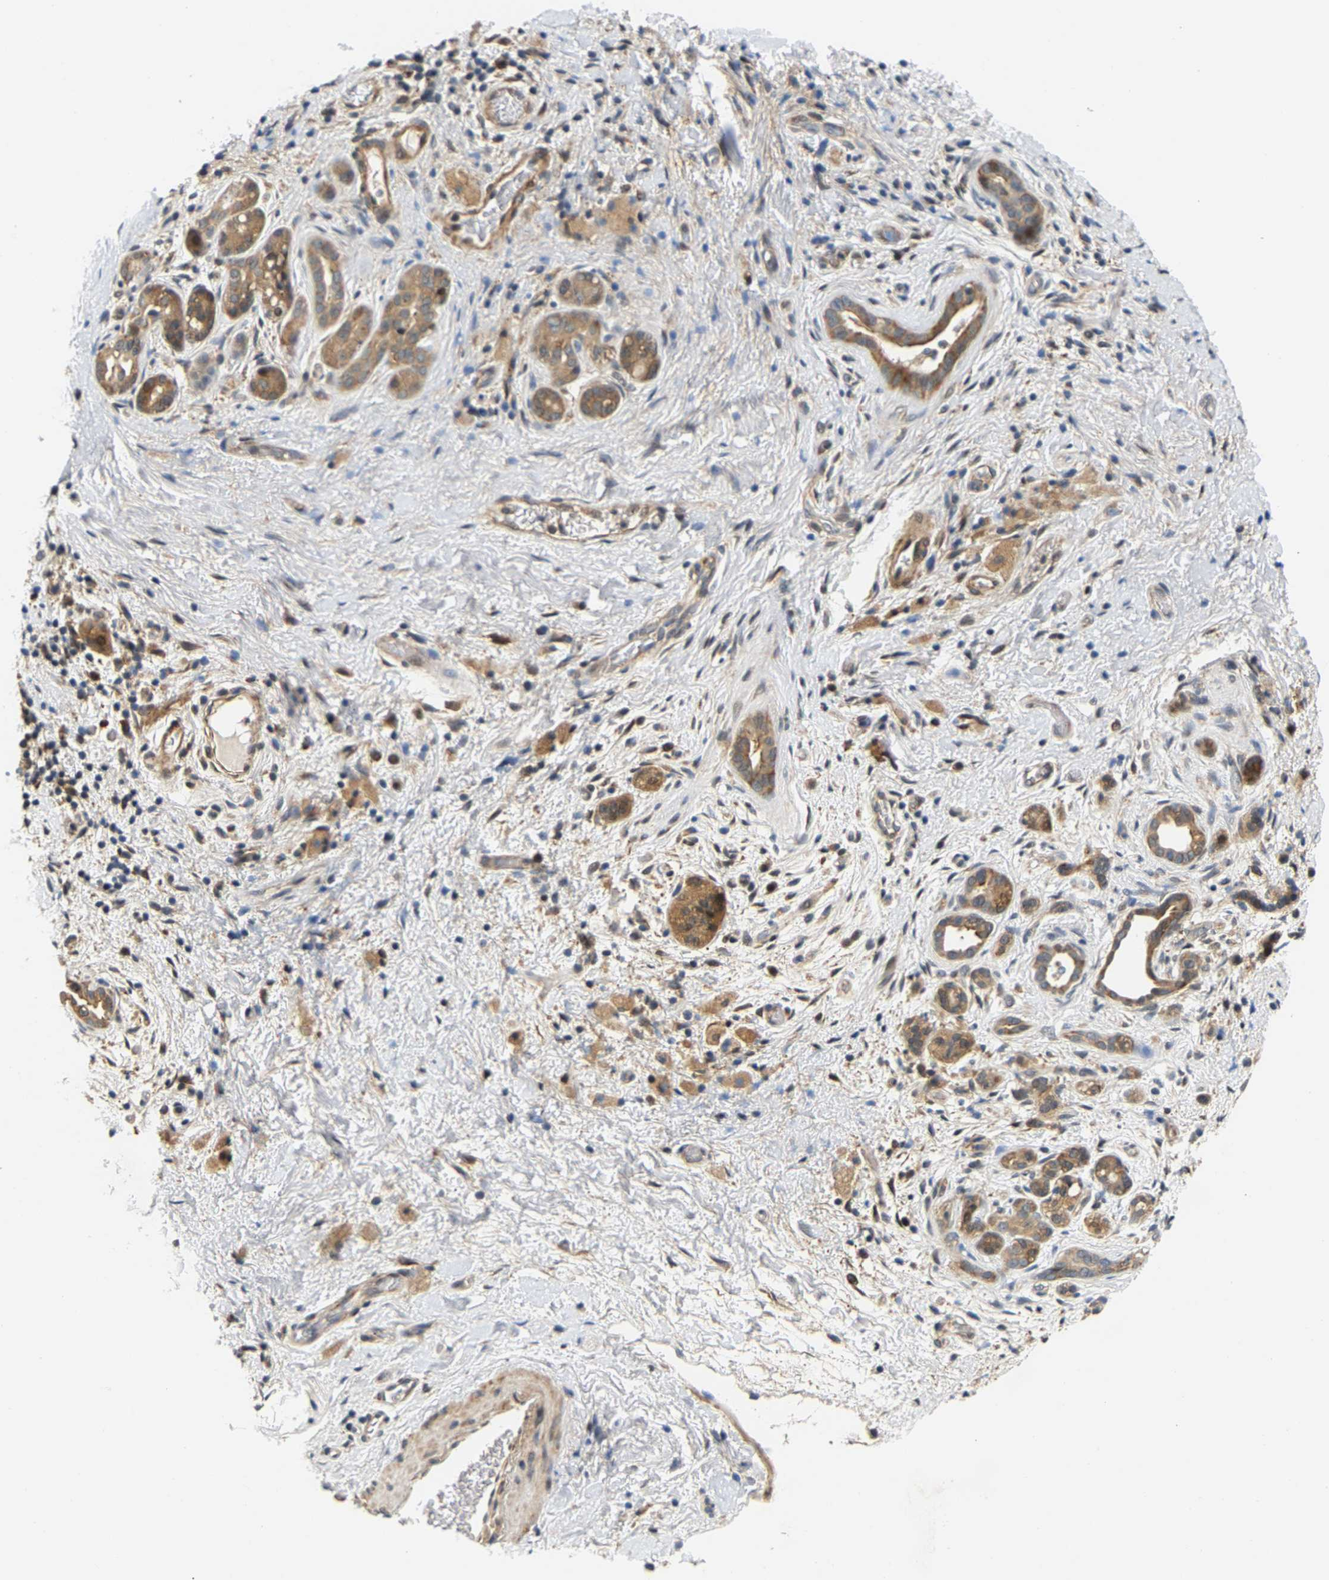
{"staining": {"intensity": "moderate", "quantity": ">75%", "location": "cytoplasmic/membranous"}, "tissue": "pancreatic cancer", "cell_type": "Tumor cells", "image_type": "cancer", "snomed": [{"axis": "morphology", "description": "Adenocarcinoma, NOS"}, {"axis": "topography", "description": "Pancreas"}], "caption": "Immunohistochemistry histopathology image of neoplastic tissue: pancreatic cancer (adenocarcinoma) stained using immunohistochemistry (IHC) reveals medium levels of moderate protein expression localized specifically in the cytoplasmic/membranous of tumor cells, appearing as a cytoplasmic/membranous brown color.", "gene": "LARP6", "patient": {"sex": "male", "age": 55}}